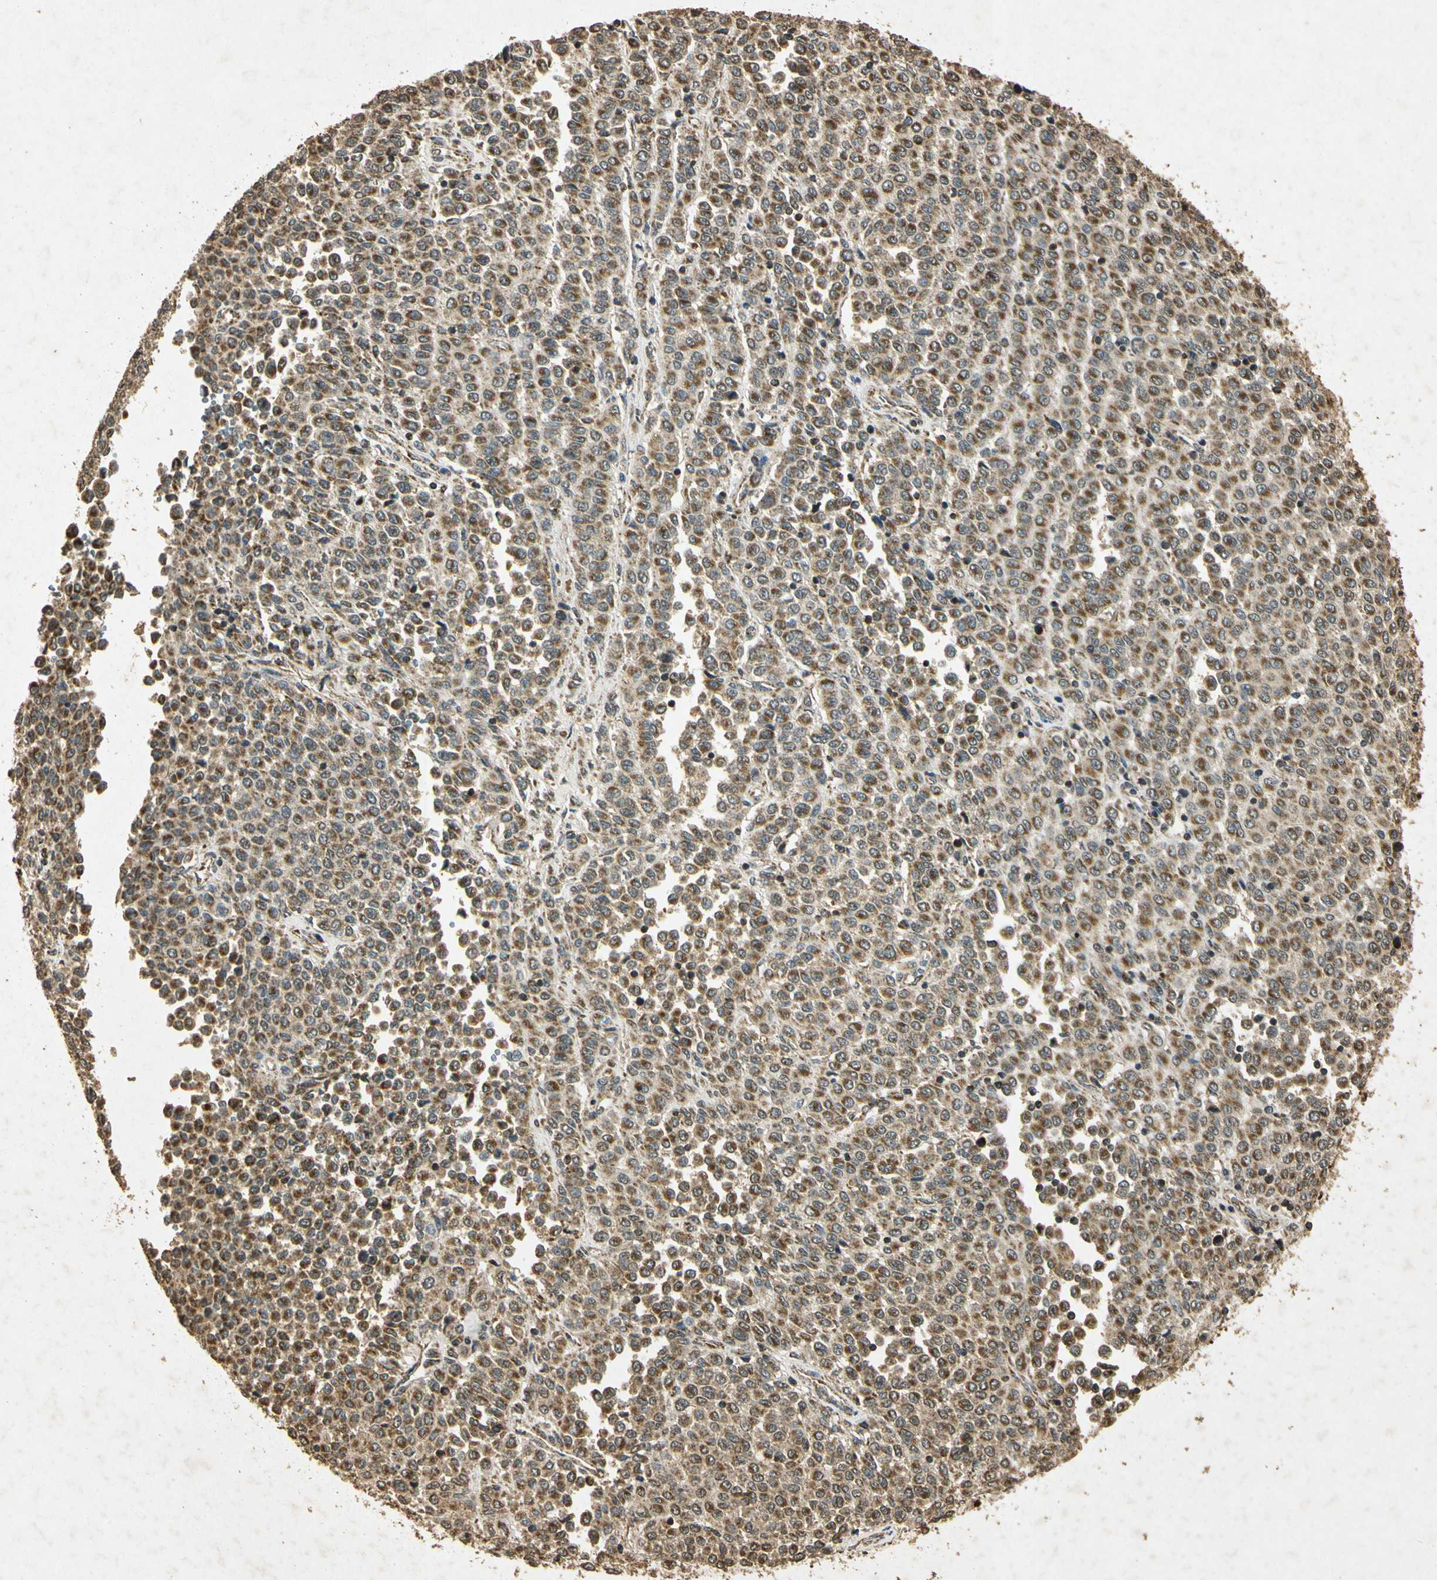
{"staining": {"intensity": "moderate", "quantity": ">75%", "location": "cytoplasmic/membranous"}, "tissue": "melanoma", "cell_type": "Tumor cells", "image_type": "cancer", "snomed": [{"axis": "morphology", "description": "Malignant melanoma, Metastatic site"}, {"axis": "topography", "description": "Pancreas"}], "caption": "Immunohistochemistry (DAB (3,3'-diaminobenzidine)) staining of human malignant melanoma (metastatic site) demonstrates moderate cytoplasmic/membranous protein expression in approximately >75% of tumor cells. (DAB (3,3'-diaminobenzidine) = brown stain, brightfield microscopy at high magnification).", "gene": "PRDX3", "patient": {"sex": "female", "age": 30}}